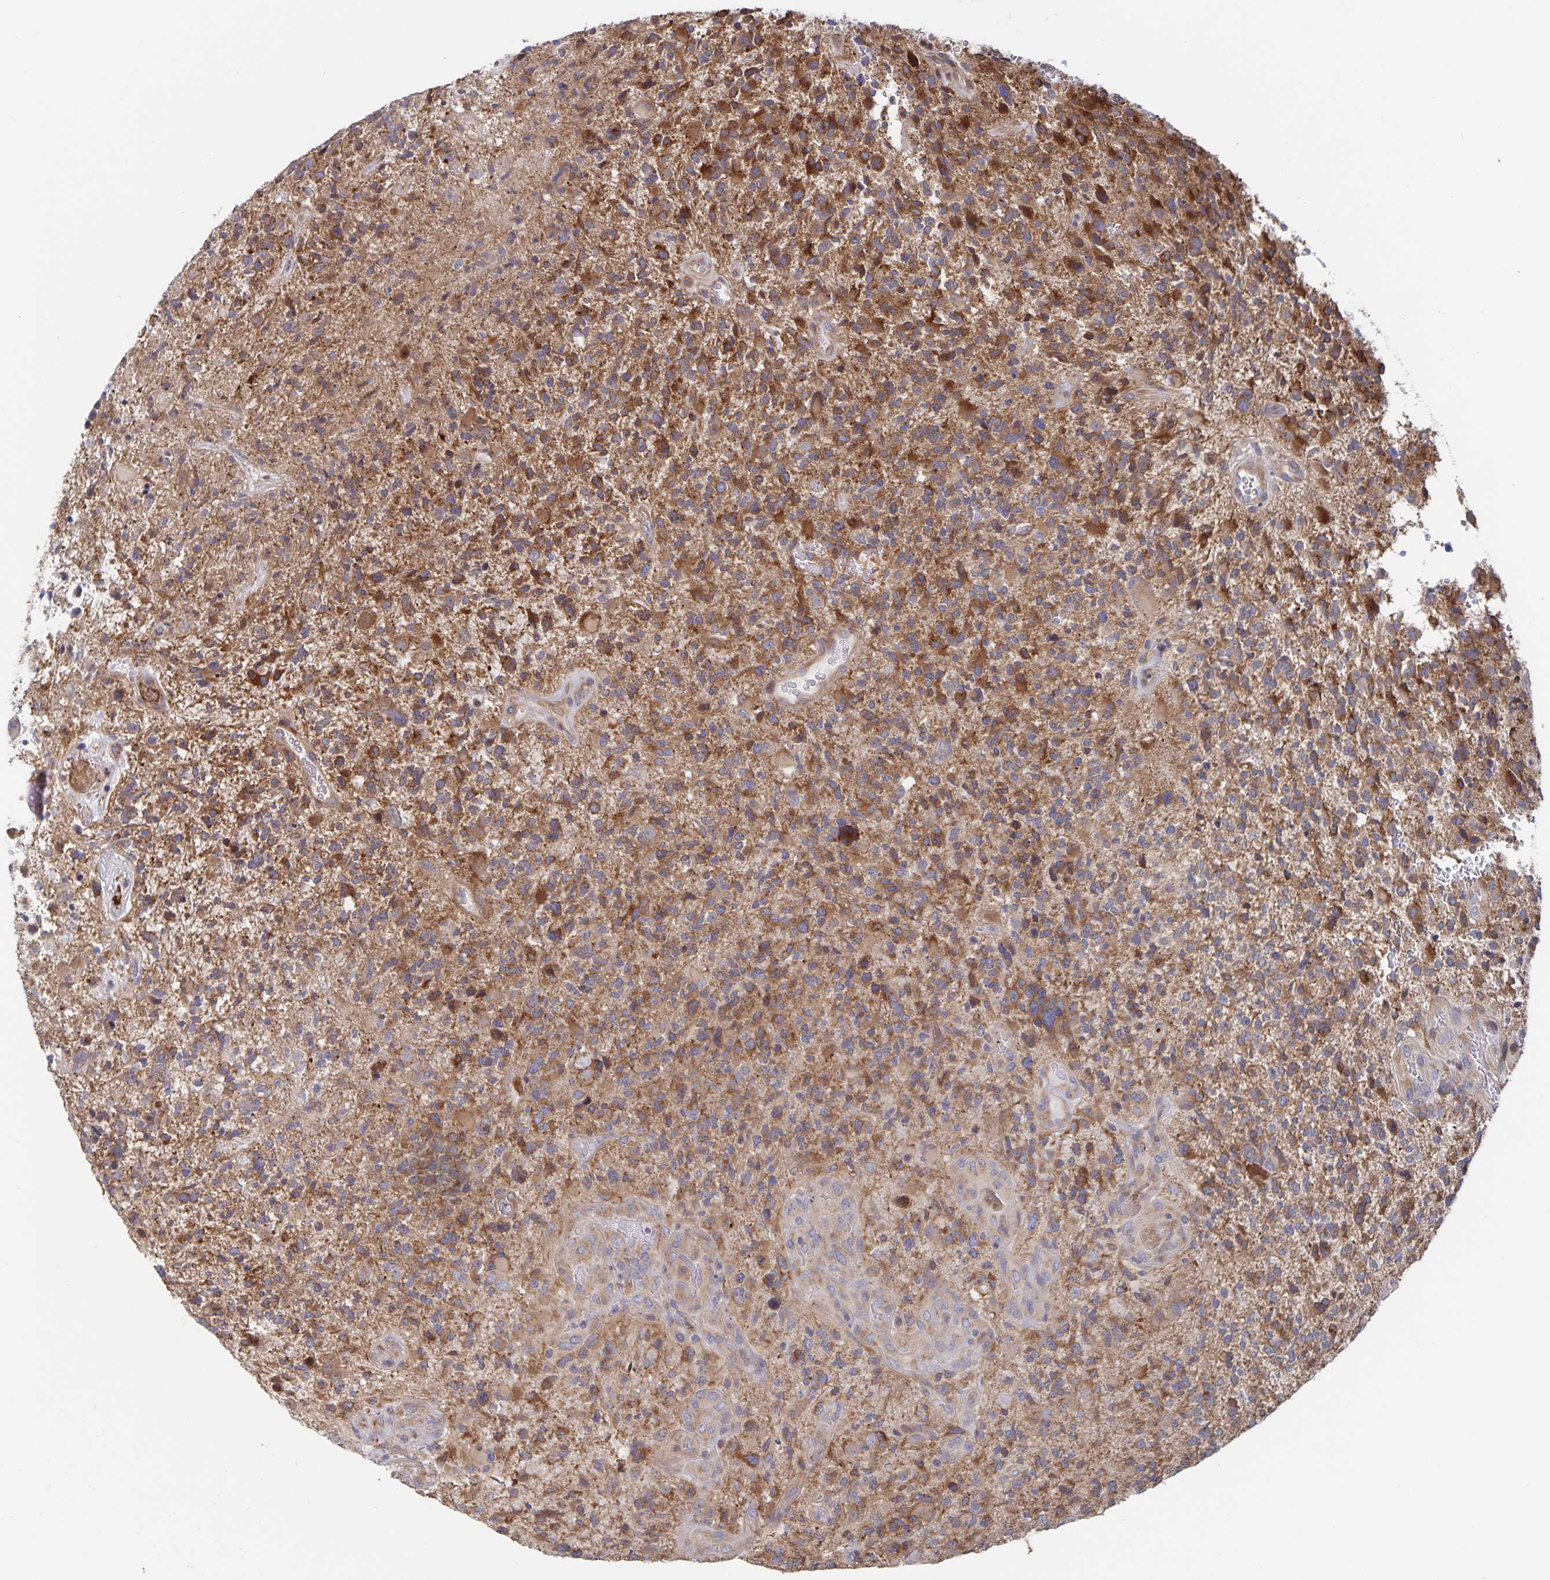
{"staining": {"intensity": "moderate", "quantity": ">75%", "location": "cytoplasmic/membranous"}, "tissue": "glioma", "cell_type": "Tumor cells", "image_type": "cancer", "snomed": [{"axis": "morphology", "description": "Glioma, malignant, High grade"}, {"axis": "topography", "description": "Brain"}], "caption": "Protein analysis of high-grade glioma (malignant) tissue reveals moderate cytoplasmic/membranous expression in about >75% of tumor cells.", "gene": "ACACA", "patient": {"sex": "female", "age": 71}}